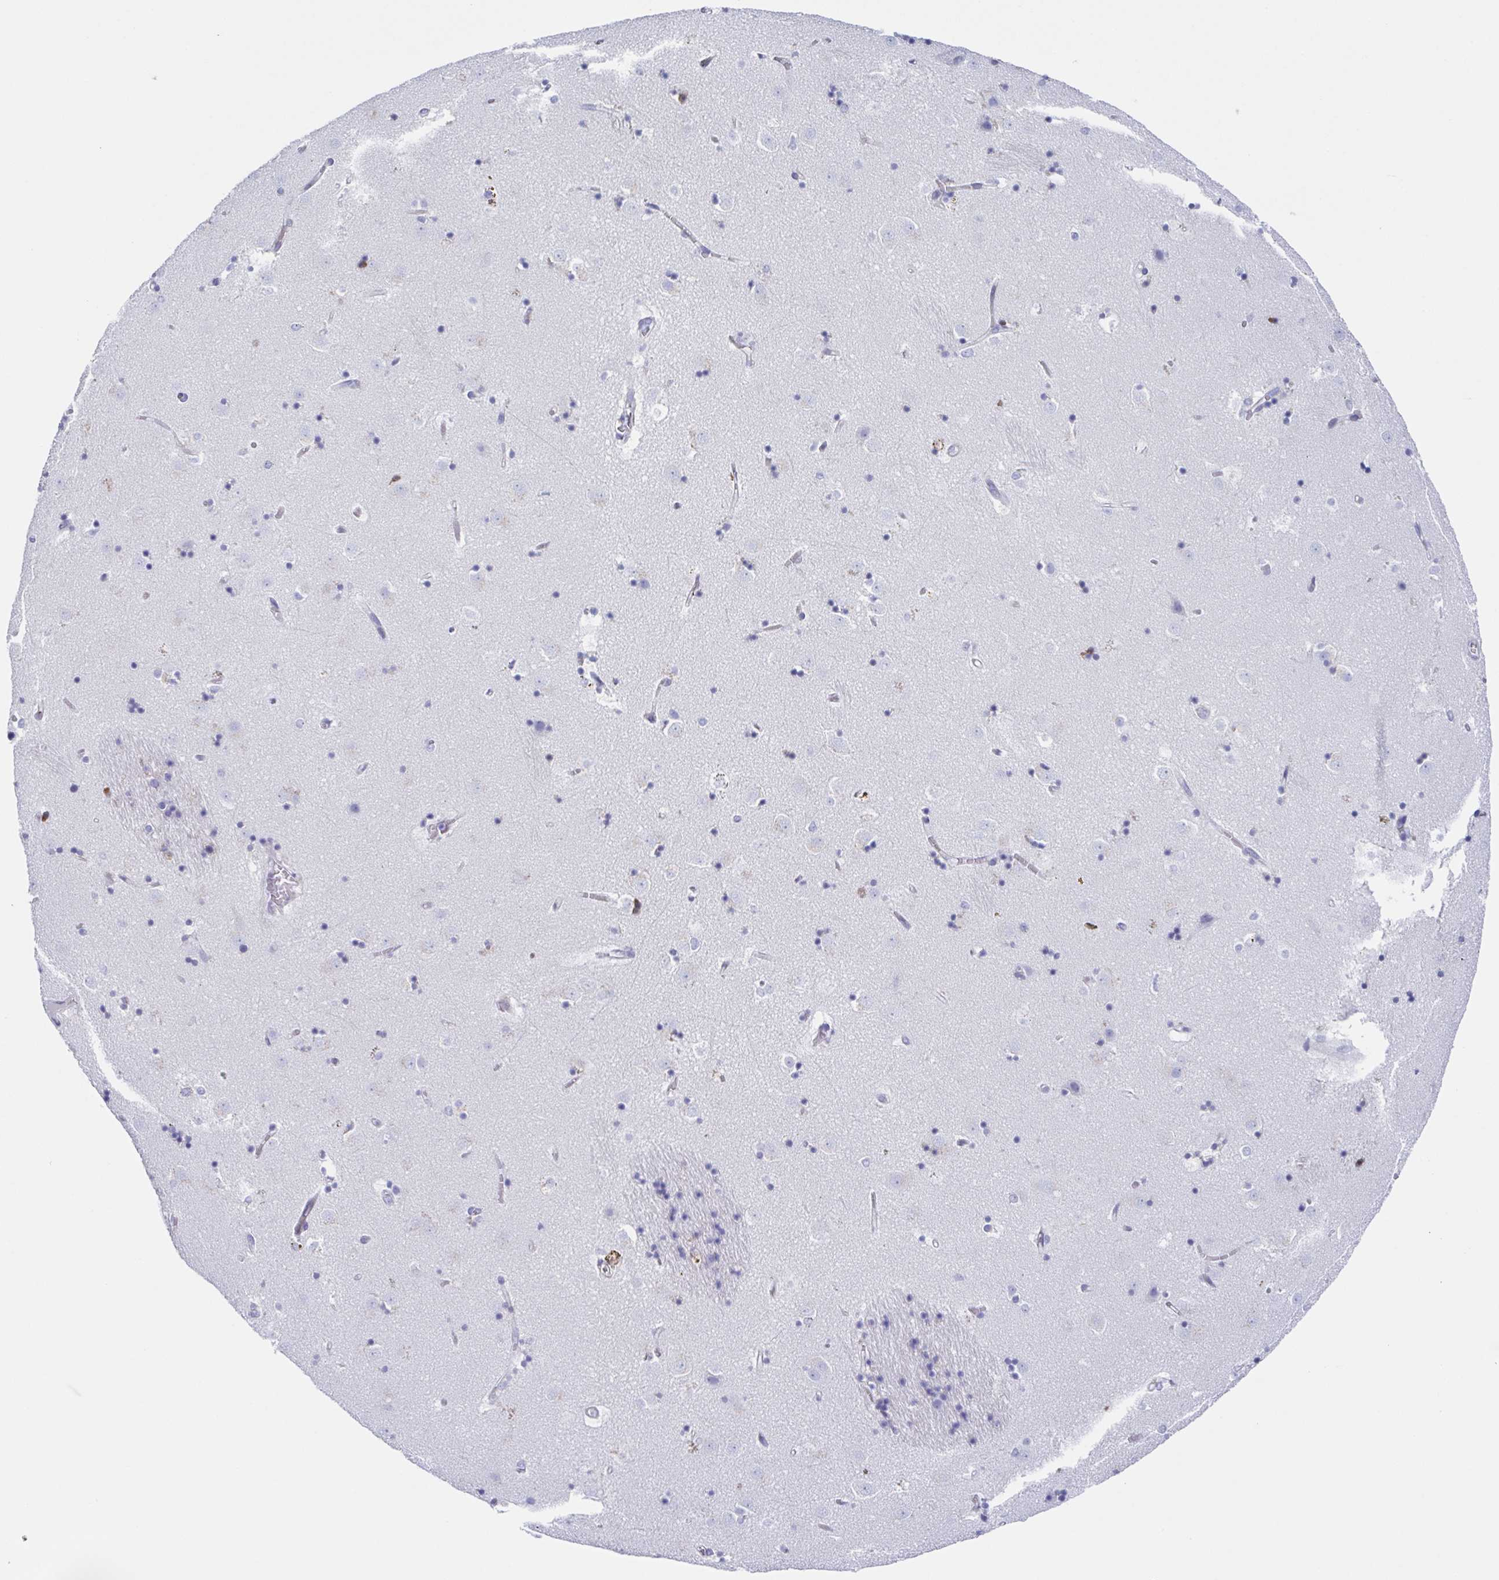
{"staining": {"intensity": "negative", "quantity": "none", "location": "none"}, "tissue": "caudate", "cell_type": "Glial cells", "image_type": "normal", "snomed": [{"axis": "morphology", "description": "Normal tissue, NOS"}, {"axis": "topography", "description": "Lateral ventricle wall"}], "caption": "The immunohistochemistry image has no significant expression in glial cells of caudate.", "gene": "PBOV1", "patient": {"sex": "male", "age": 58}}